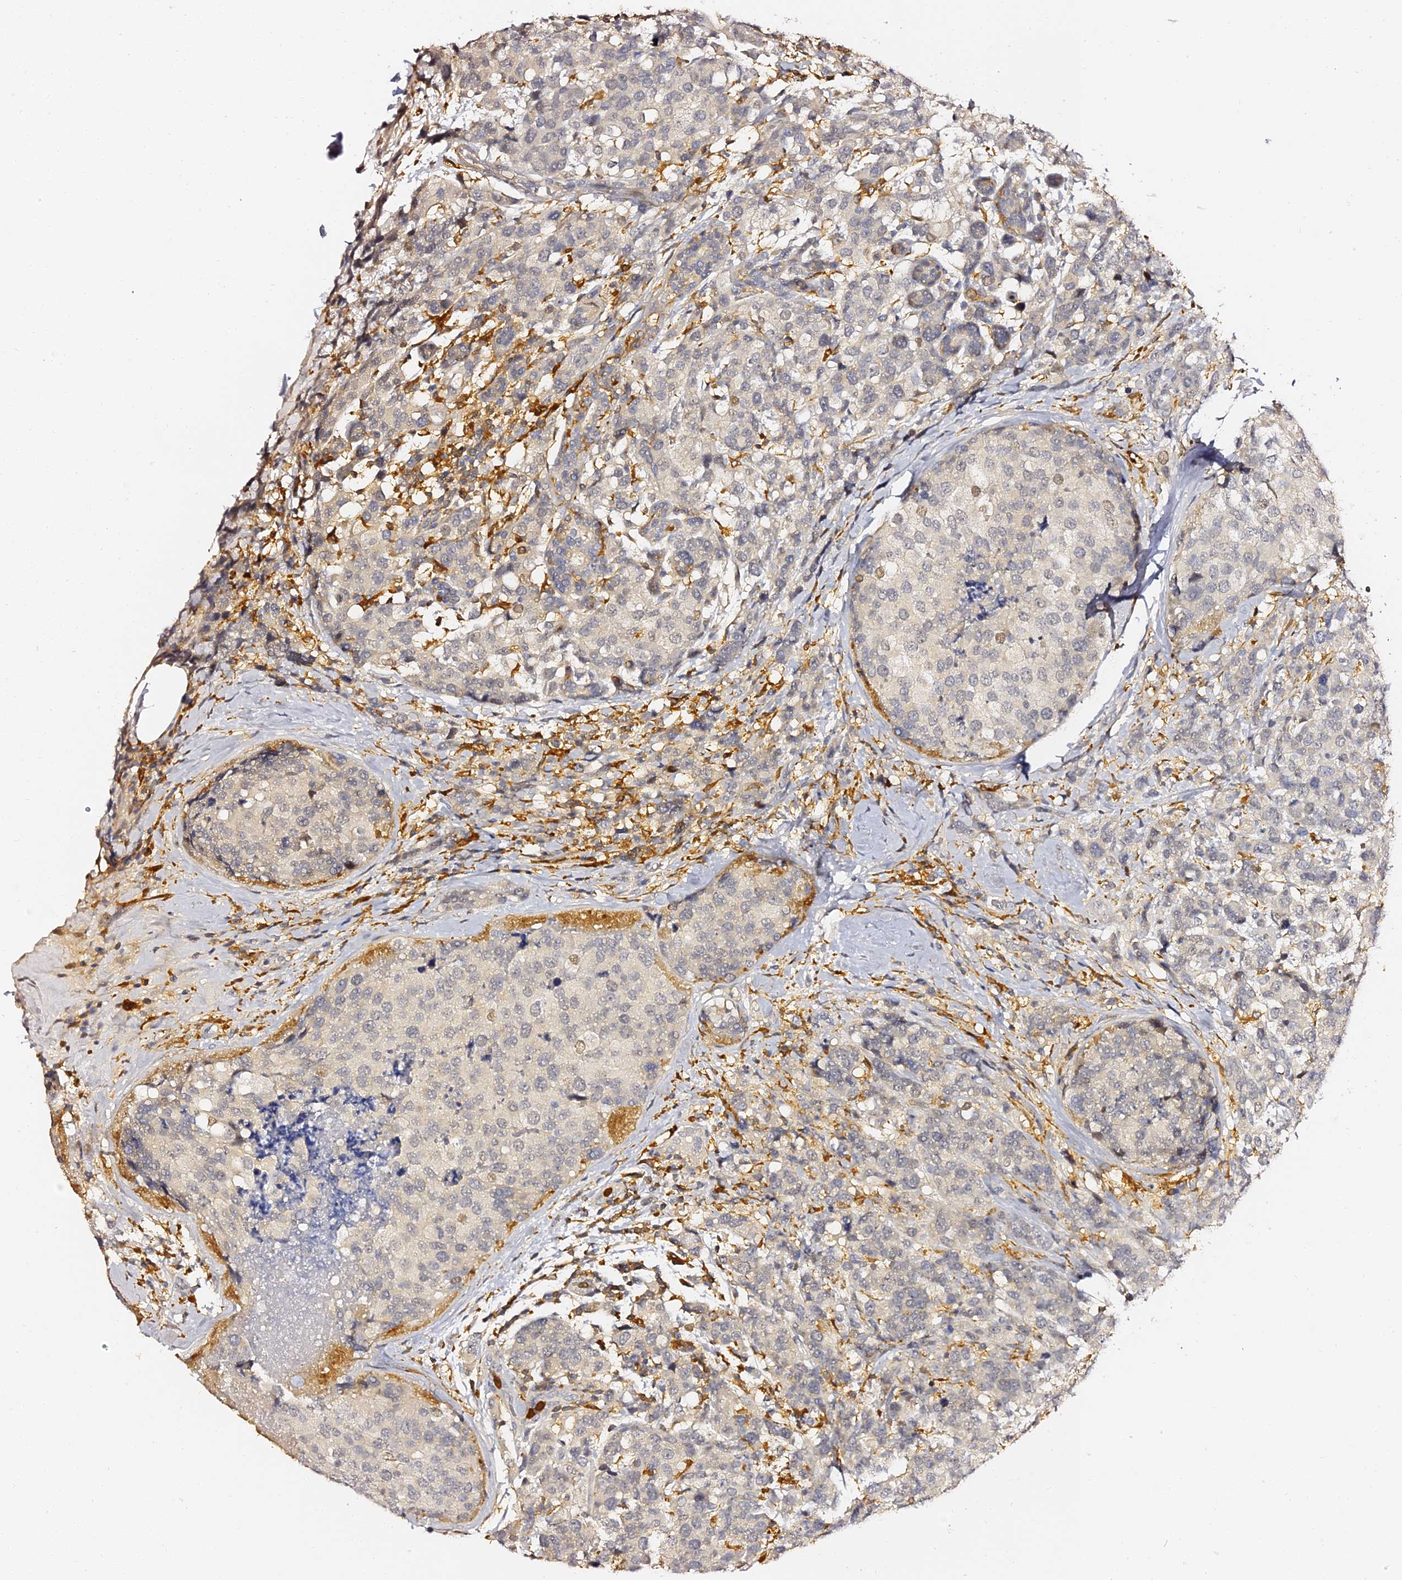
{"staining": {"intensity": "negative", "quantity": "none", "location": "none"}, "tissue": "breast cancer", "cell_type": "Tumor cells", "image_type": "cancer", "snomed": [{"axis": "morphology", "description": "Lobular carcinoma"}, {"axis": "topography", "description": "Breast"}], "caption": "Tumor cells are negative for brown protein staining in breast lobular carcinoma.", "gene": "IL4I1", "patient": {"sex": "female", "age": 59}}